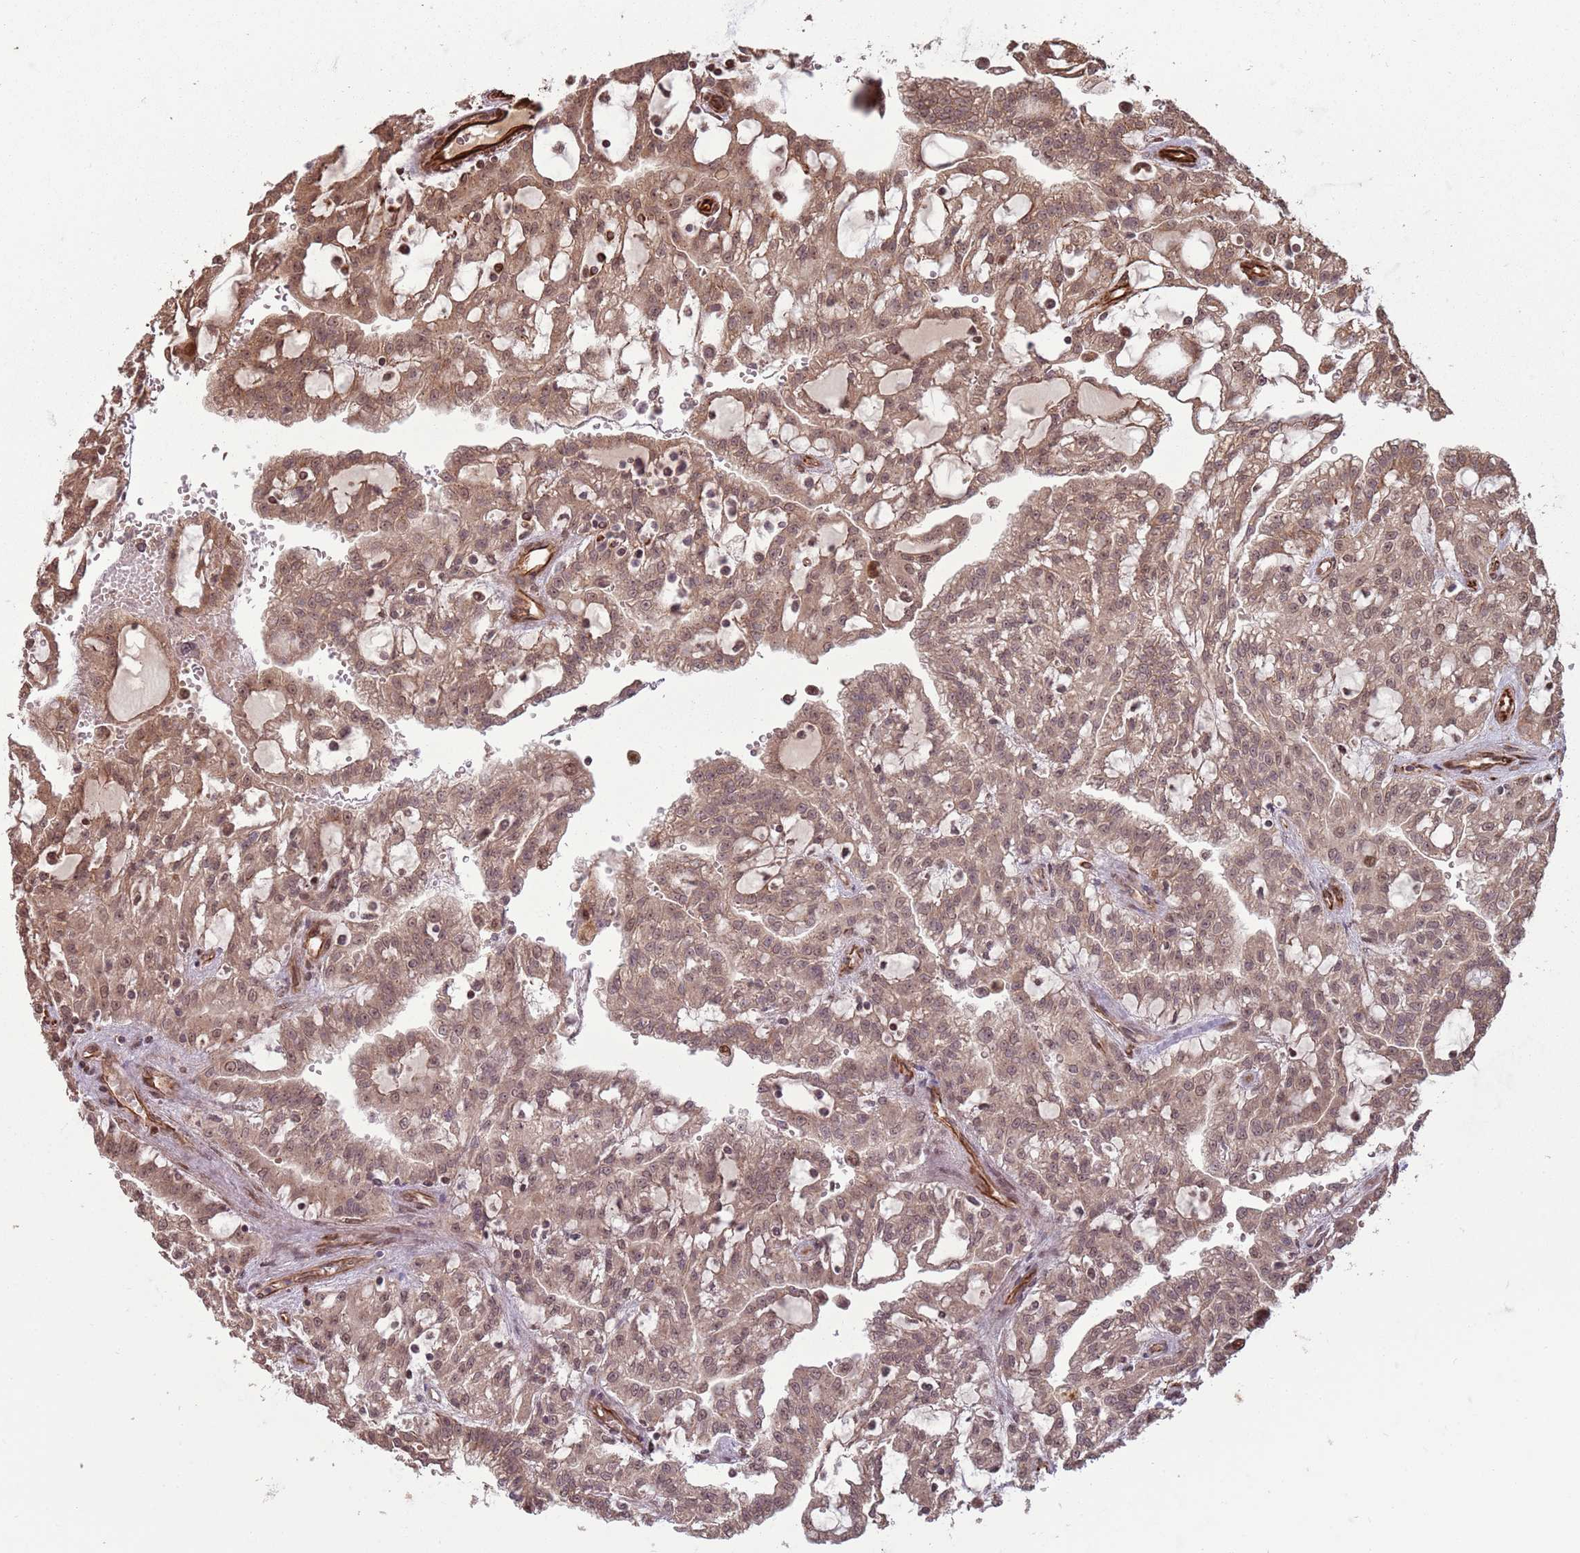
{"staining": {"intensity": "moderate", "quantity": ">75%", "location": "cytoplasmic/membranous,nuclear"}, "tissue": "renal cancer", "cell_type": "Tumor cells", "image_type": "cancer", "snomed": [{"axis": "morphology", "description": "Adenocarcinoma, NOS"}, {"axis": "topography", "description": "Kidney"}], "caption": "A brown stain highlights moderate cytoplasmic/membranous and nuclear expression of a protein in human renal cancer tumor cells.", "gene": "ADAMTS3", "patient": {"sex": "male", "age": 63}}